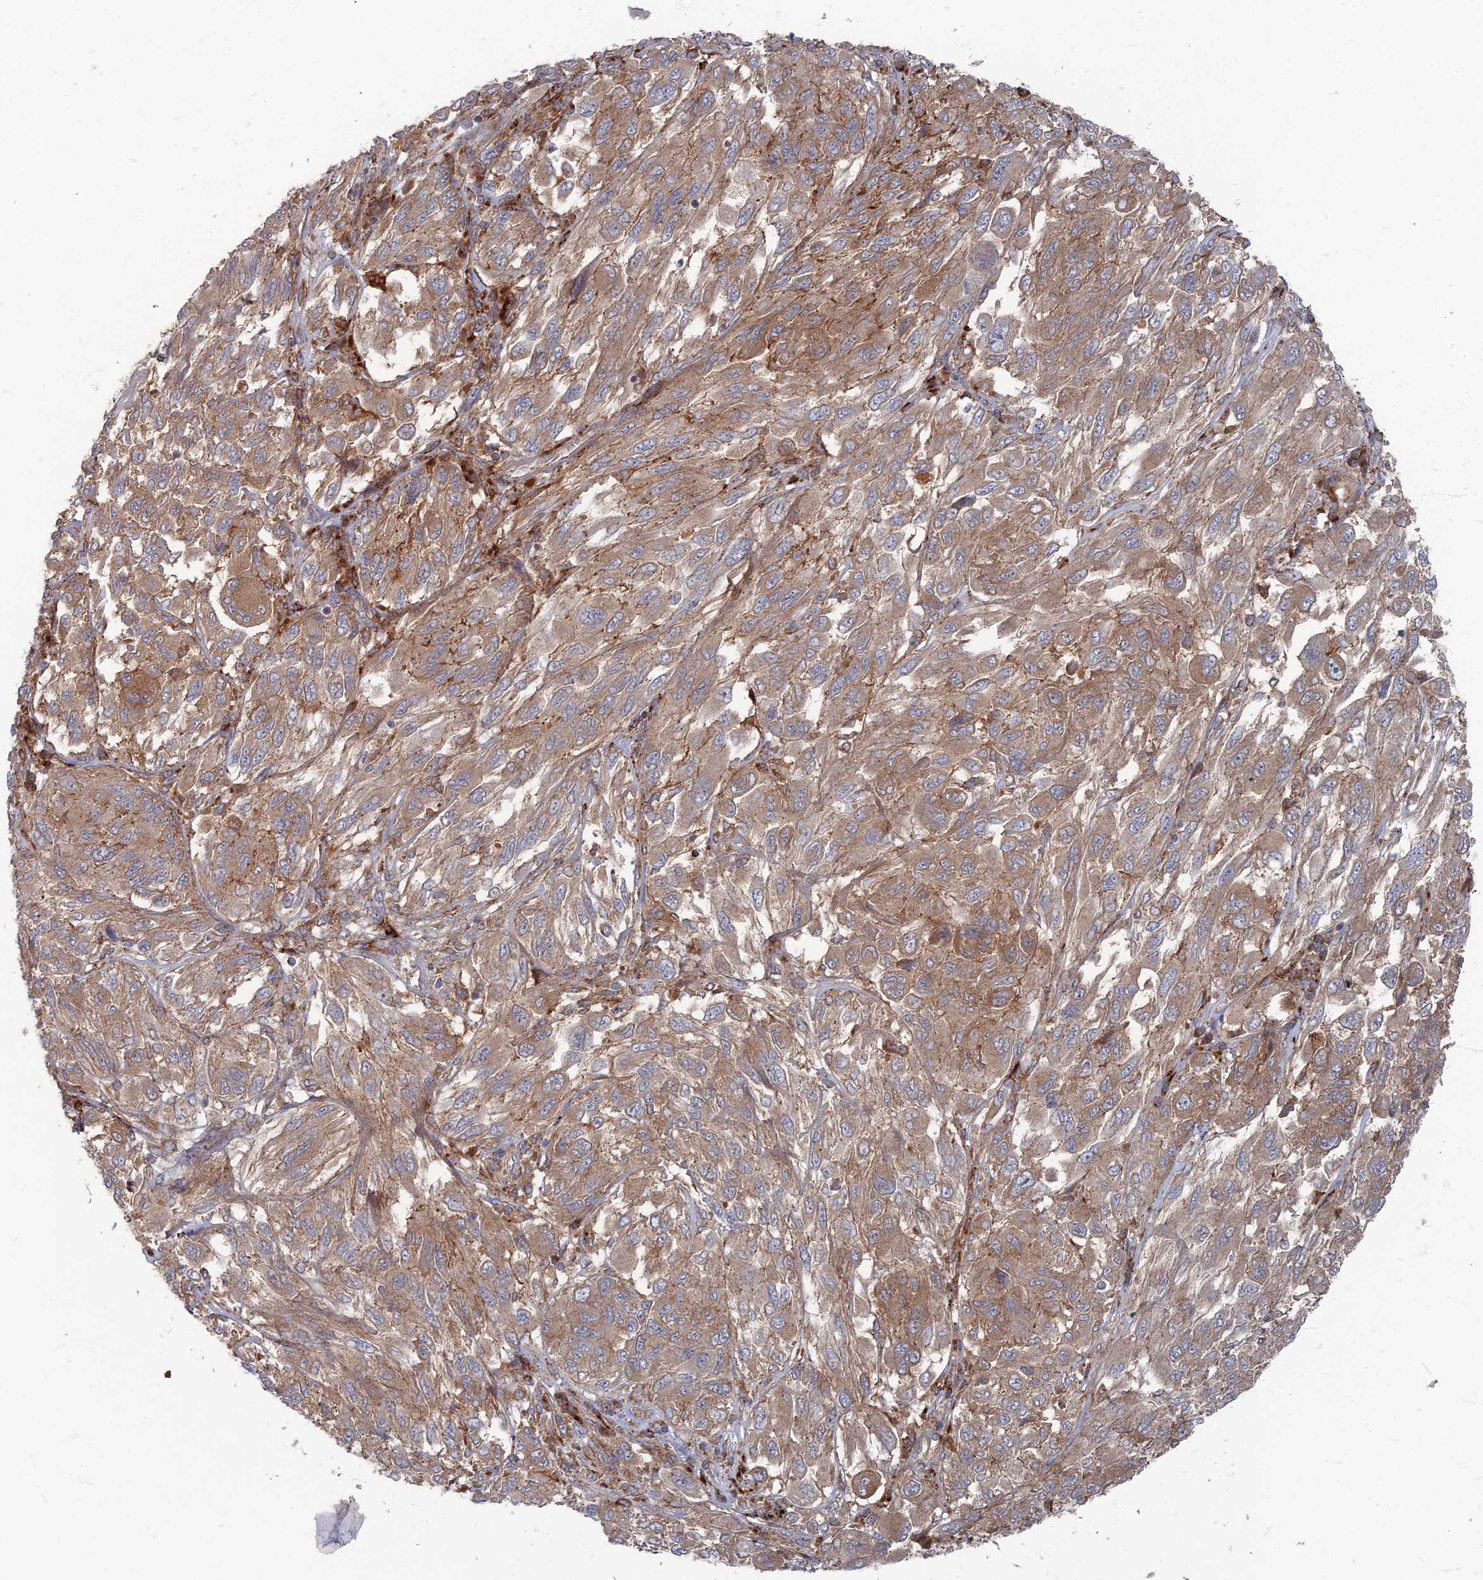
{"staining": {"intensity": "moderate", "quantity": ">75%", "location": "cytoplasmic/membranous"}, "tissue": "melanoma", "cell_type": "Tumor cells", "image_type": "cancer", "snomed": [{"axis": "morphology", "description": "Malignant melanoma, NOS"}, {"axis": "topography", "description": "Skin"}], "caption": "Tumor cells reveal medium levels of moderate cytoplasmic/membranous expression in approximately >75% of cells in melanoma.", "gene": "PPCDC", "patient": {"sex": "female", "age": 91}}